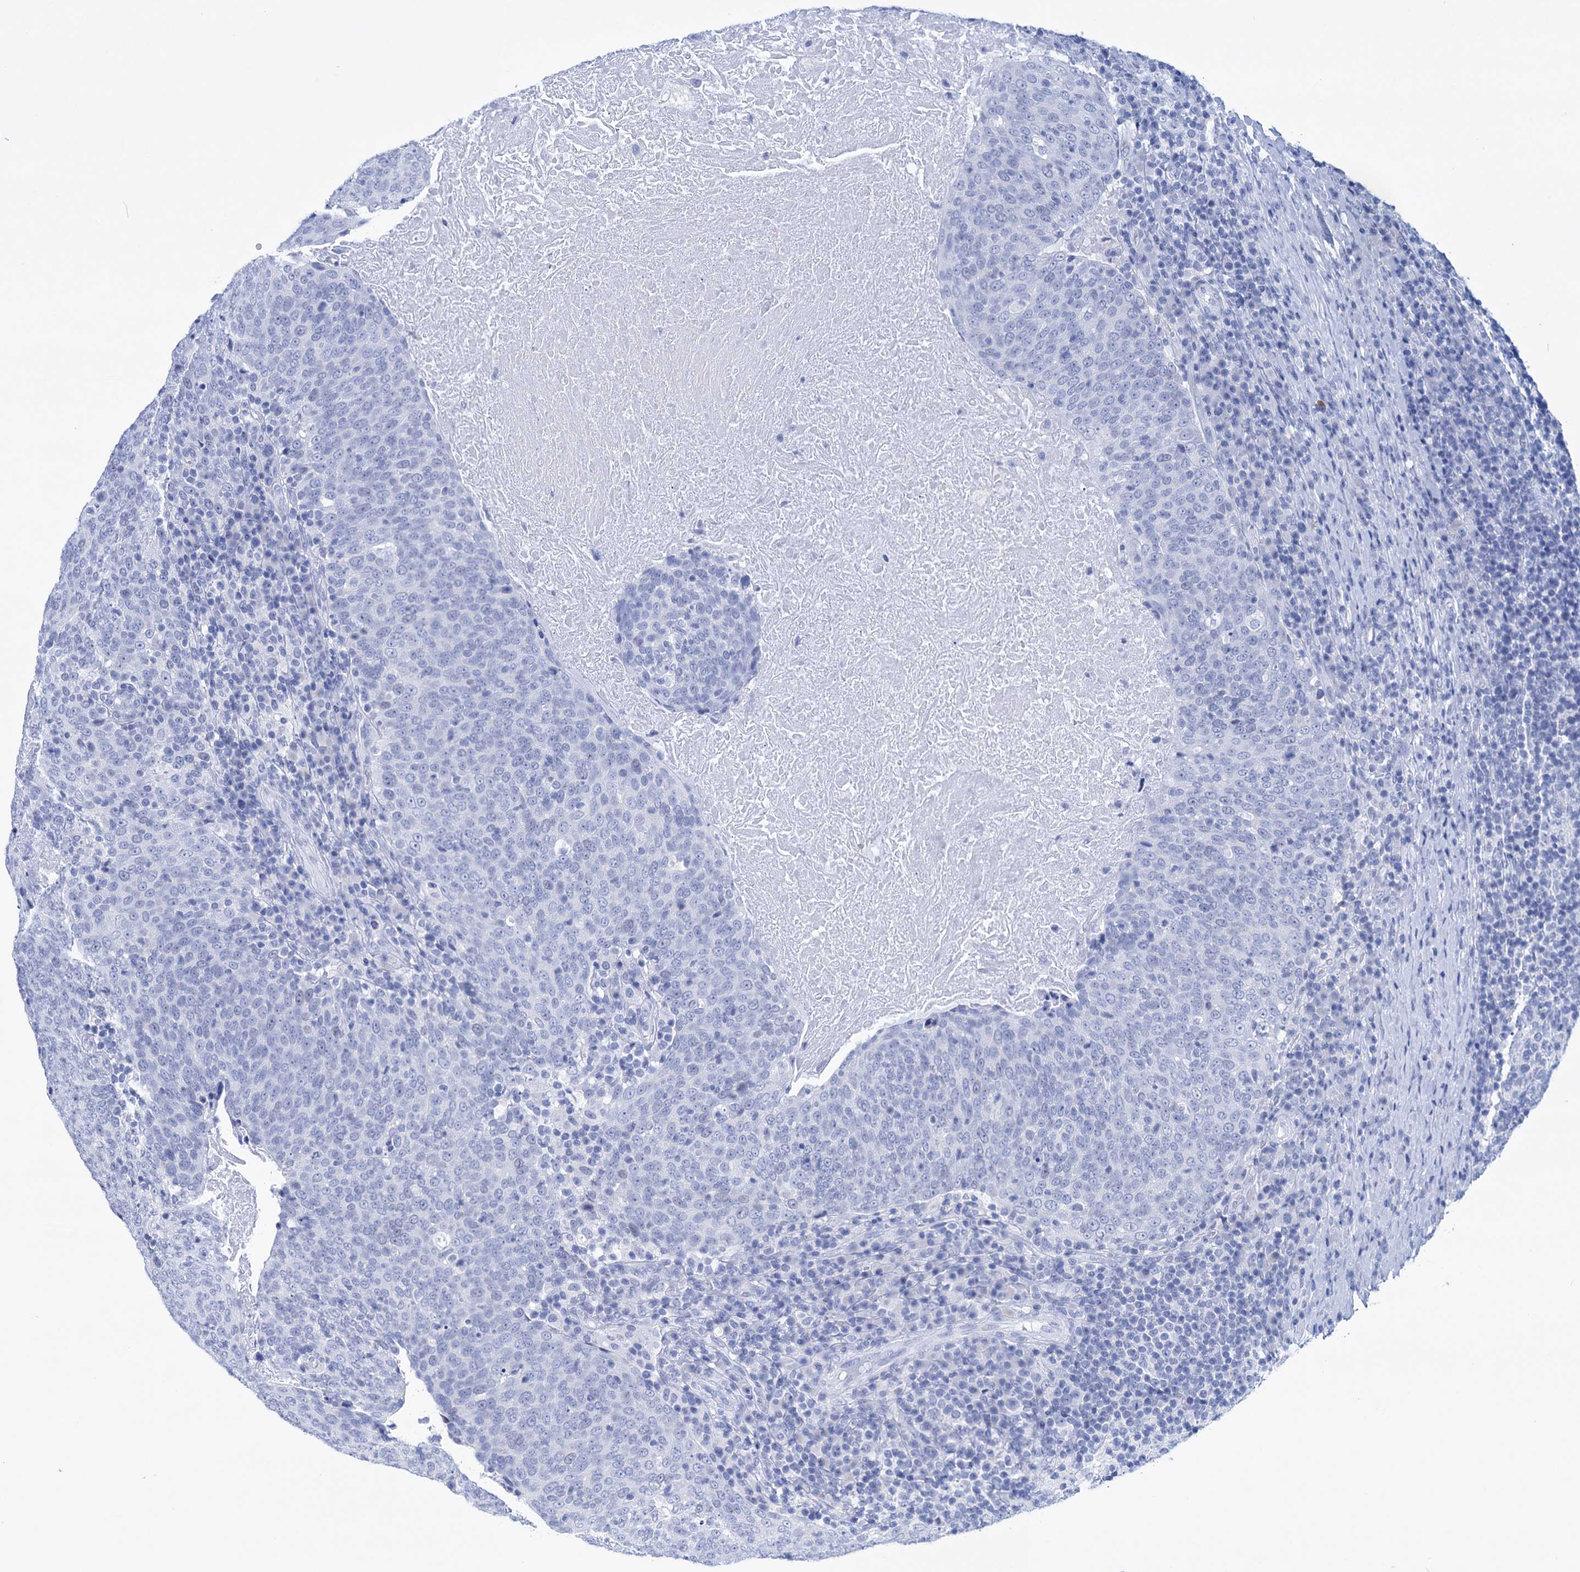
{"staining": {"intensity": "negative", "quantity": "none", "location": "none"}, "tissue": "head and neck cancer", "cell_type": "Tumor cells", "image_type": "cancer", "snomed": [{"axis": "morphology", "description": "Squamous cell carcinoma, NOS"}, {"axis": "morphology", "description": "Squamous cell carcinoma, metastatic, NOS"}, {"axis": "topography", "description": "Lymph node"}, {"axis": "topography", "description": "Head-Neck"}], "caption": "Immunohistochemistry (IHC) of human metastatic squamous cell carcinoma (head and neck) shows no staining in tumor cells.", "gene": "FBXW12", "patient": {"sex": "male", "age": 62}}